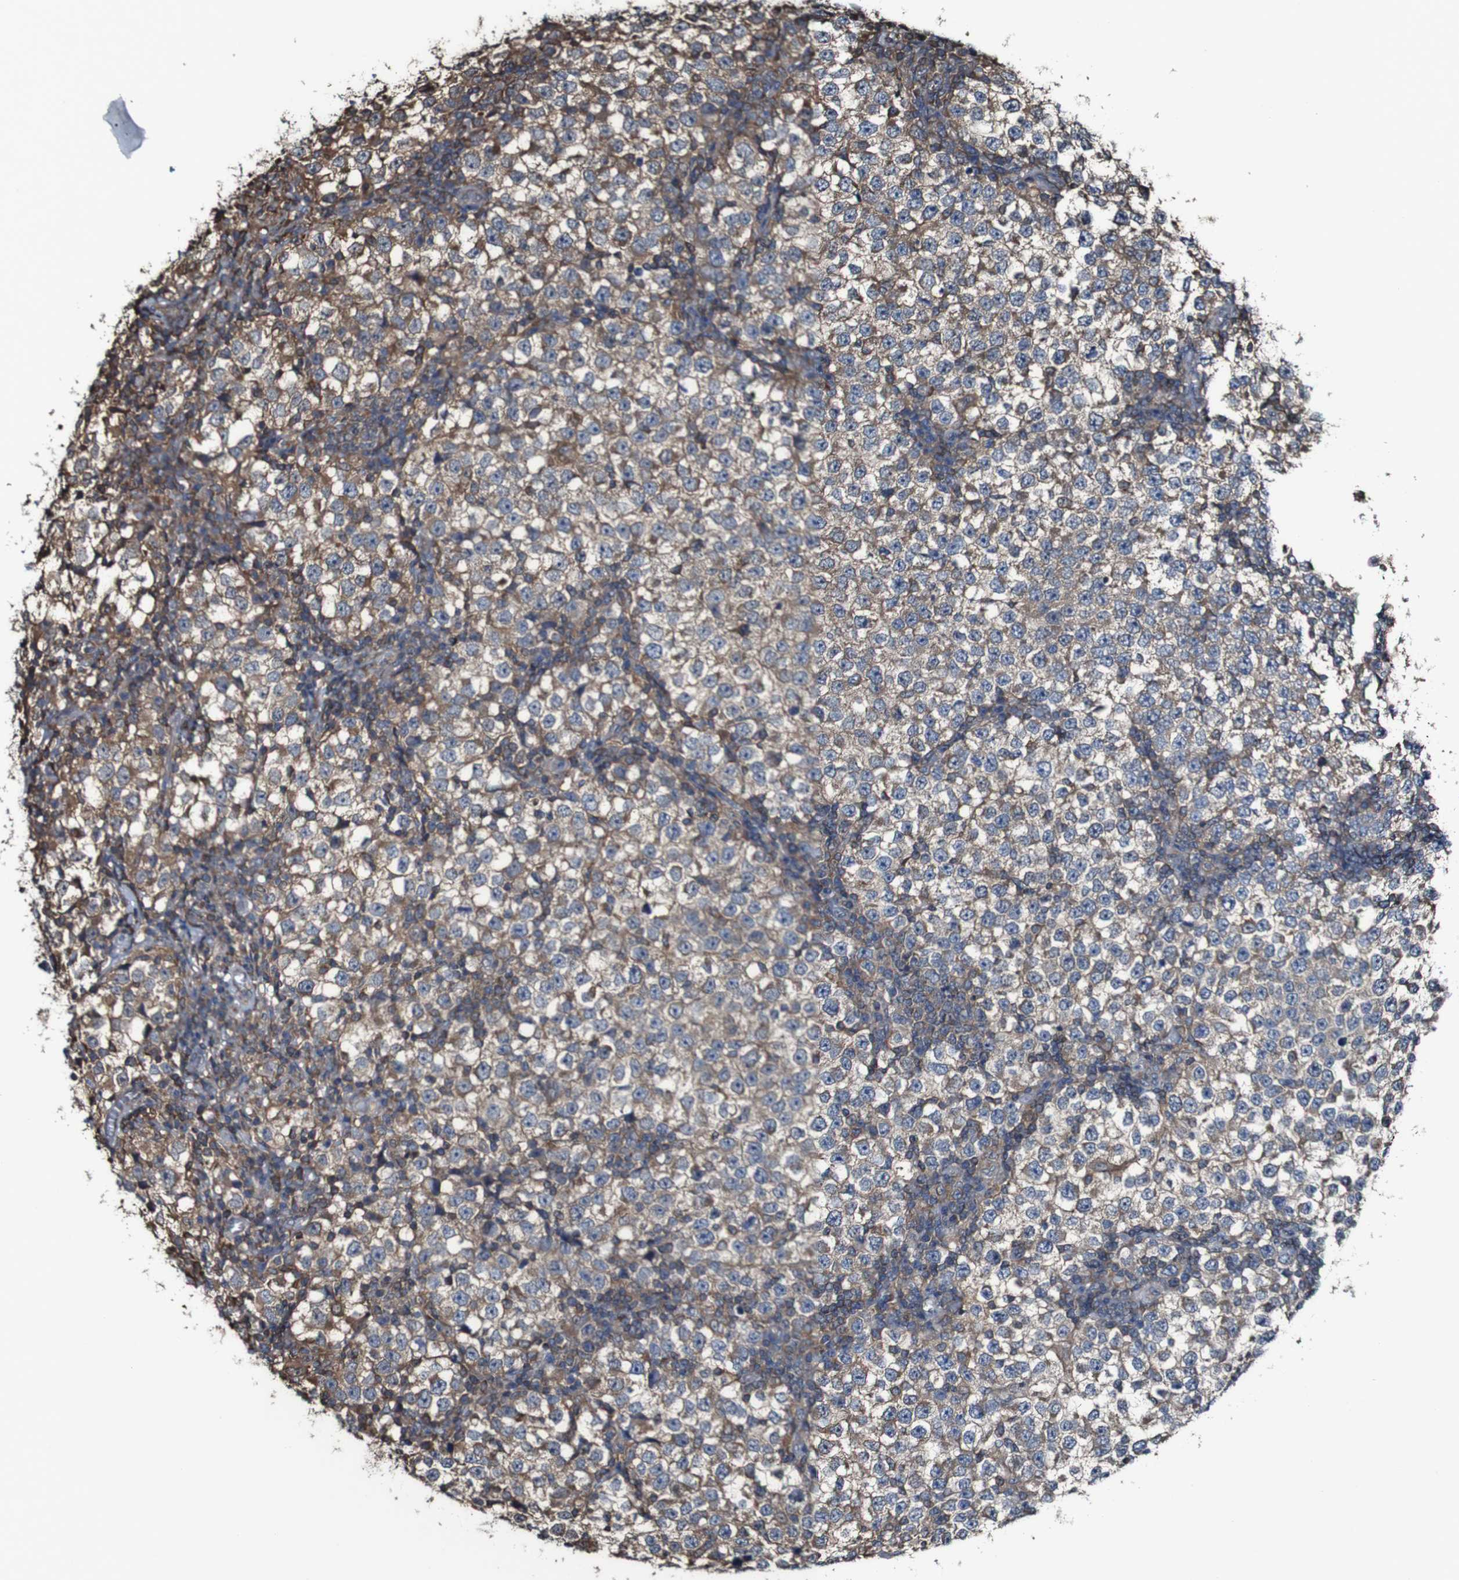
{"staining": {"intensity": "moderate", "quantity": ">75%", "location": "cytoplasmic/membranous"}, "tissue": "testis cancer", "cell_type": "Tumor cells", "image_type": "cancer", "snomed": [{"axis": "morphology", "description": "Seminoma, NOS"}, {"axis": "topography", "description": "Testis"}], "caption": "DAB (3,3'-diaminobenzidine) immunohistochemical staining of testis cancer reveals moderate cytoplasmic/membranous protein staining in approximately >75% of tumor cells.", "gene": "PTPRR", "patient": {"sex": "male", "age": 65}}